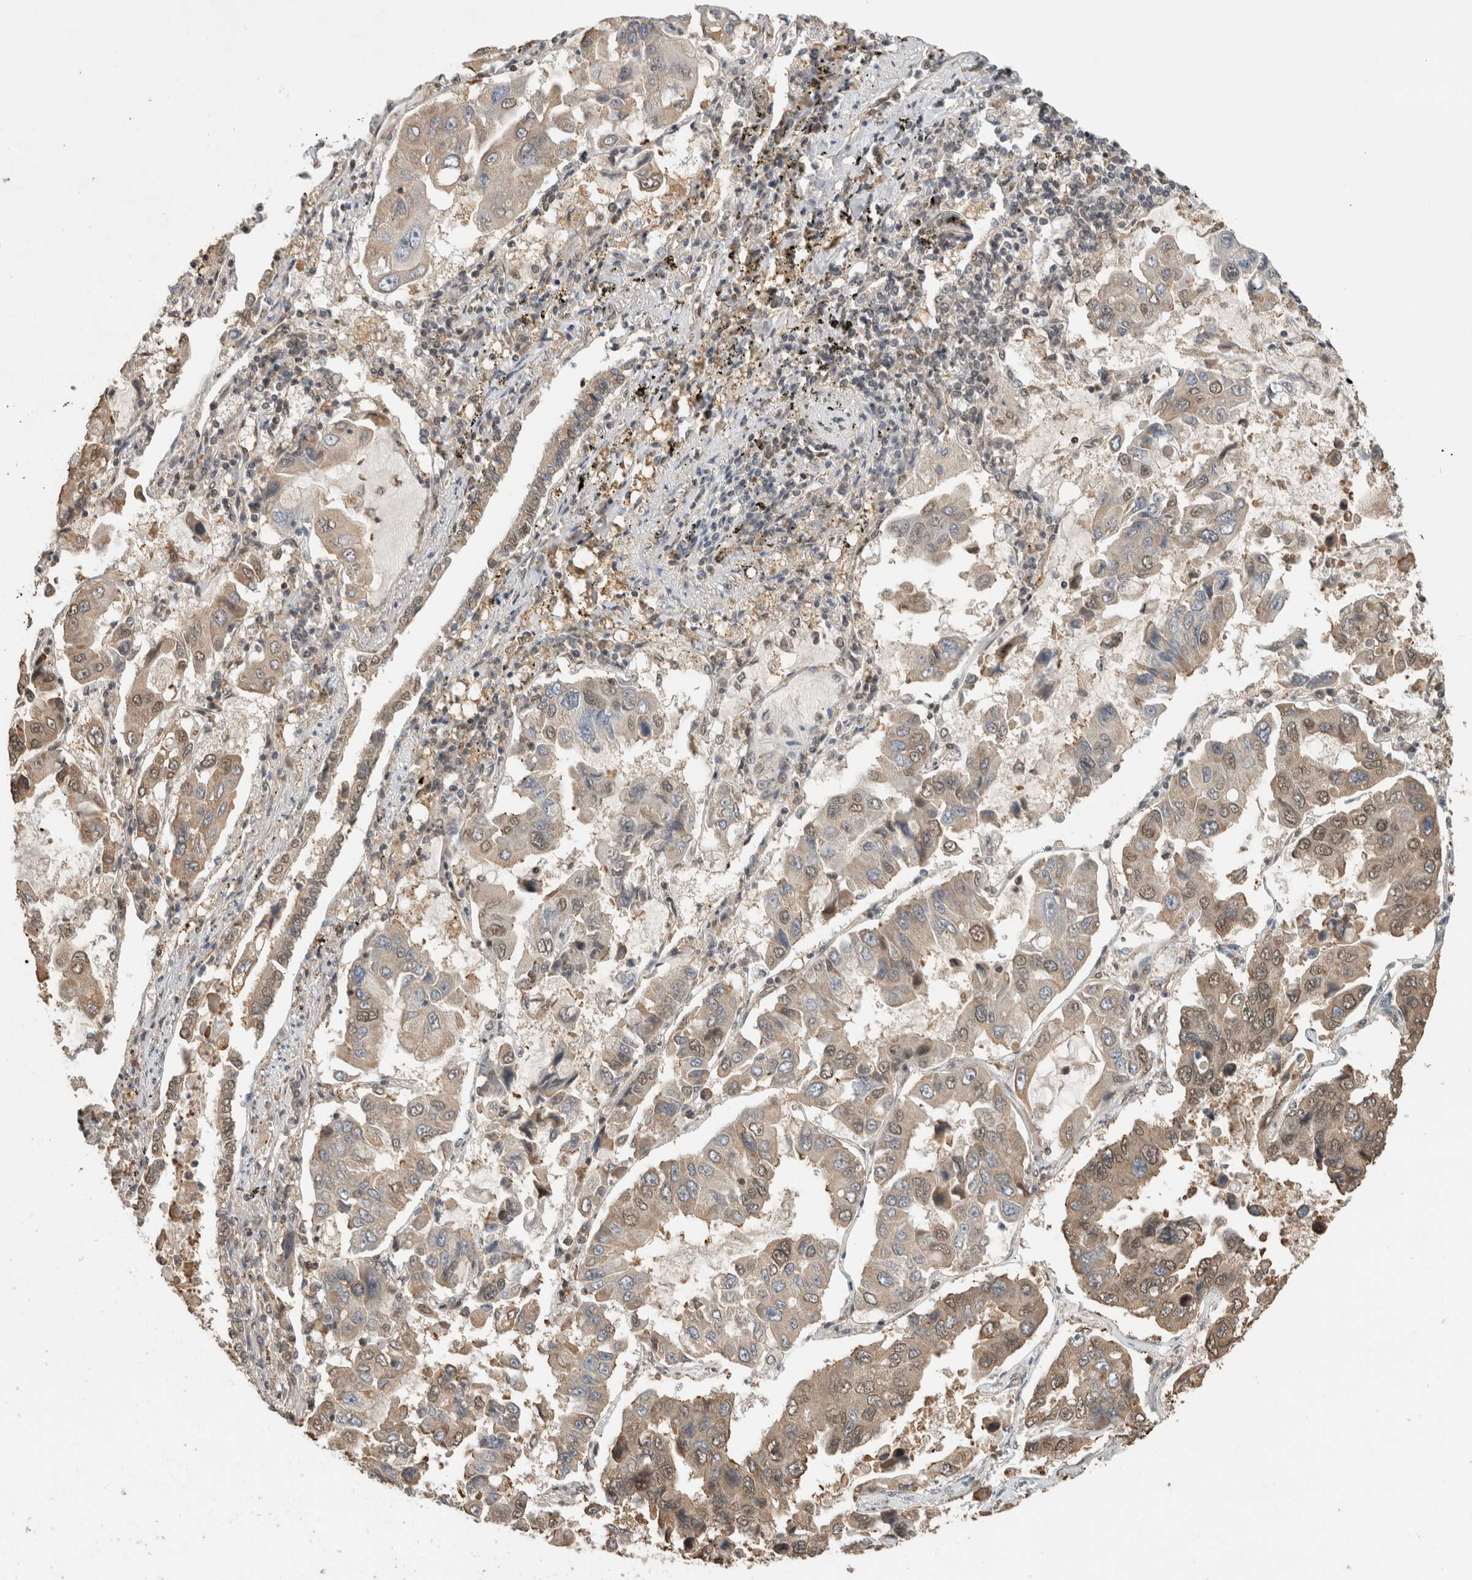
{"staining": {"intensity": "weak", "quantity": ">75%", "location": "cytoplasmic/membranous,nuclear"}, "tissue": "lung cancer", "cell_type": "Tumor cells", "image_type": "cancer", "snomed": [{"axis": "morphology", "description": "Adenocarcinoma, NOS"}, {"axis": "topography", "description": "Lung"}], "caption": "Brown immunohistochemical staining in human lung cancer (adenocarcinoma) reveals weak cytoplasmic/membranous and nuclear staining in approximately >75% of tumor cells.", "gene": "C1orf21", "patient": {"sex": "male", "age": 64}}